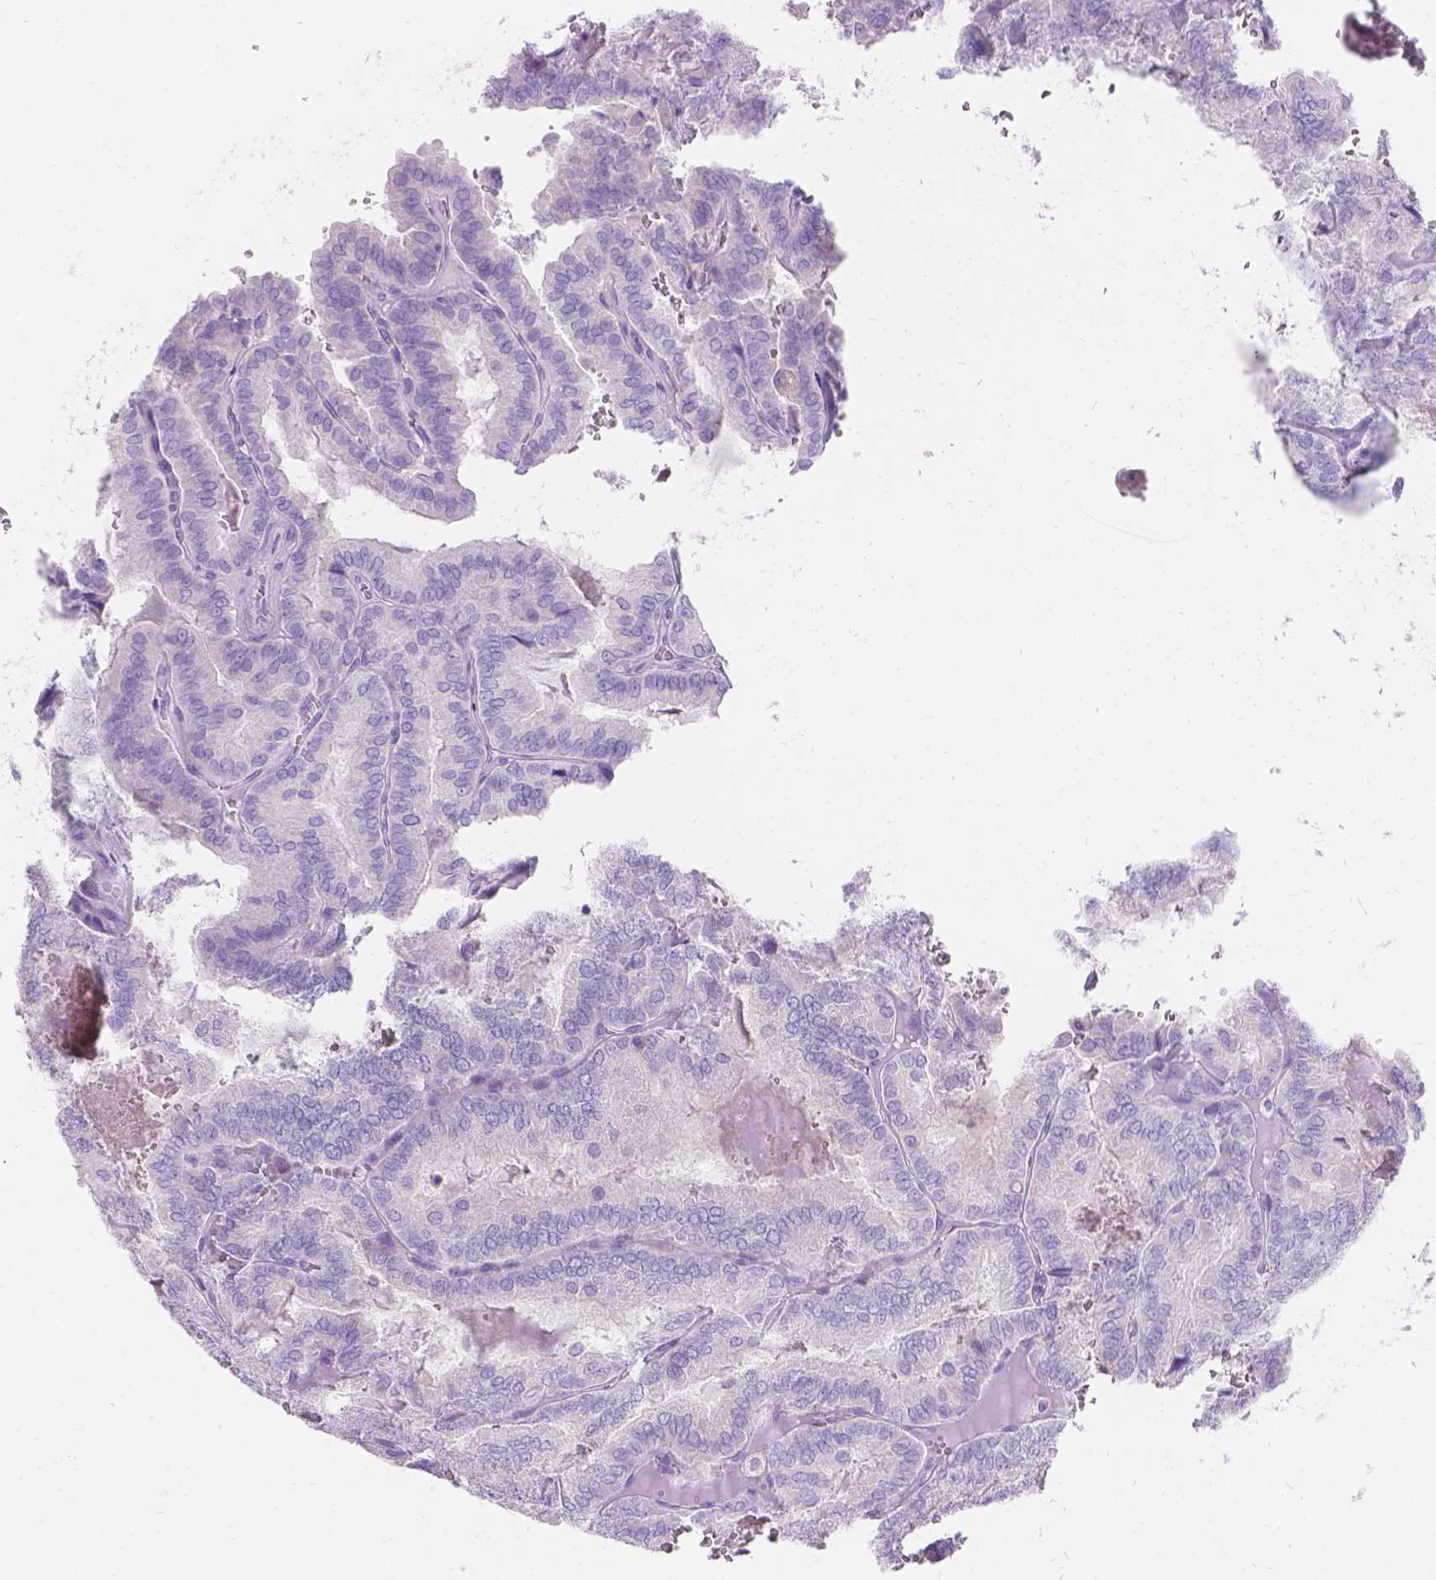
{"staining": {"intensity": "negative", "quantity": "none", "location": "none"}, "tissue": "thyroid cancer", "cell_type": "Tumor cells", "image_type": "cancer", "snomed": [{"axis": "morphology", "description": "Papillary adenocarcinoma, NOS"}, {"axis": "topography", "description": "Thyroid gland"}], "caption": "An IHC image of thyroid cancer is shown. There is no staining in tumor cells of thyroid cancer.", "gene": "GNRHR", "patient": {"sex": "female", "age": 75}}